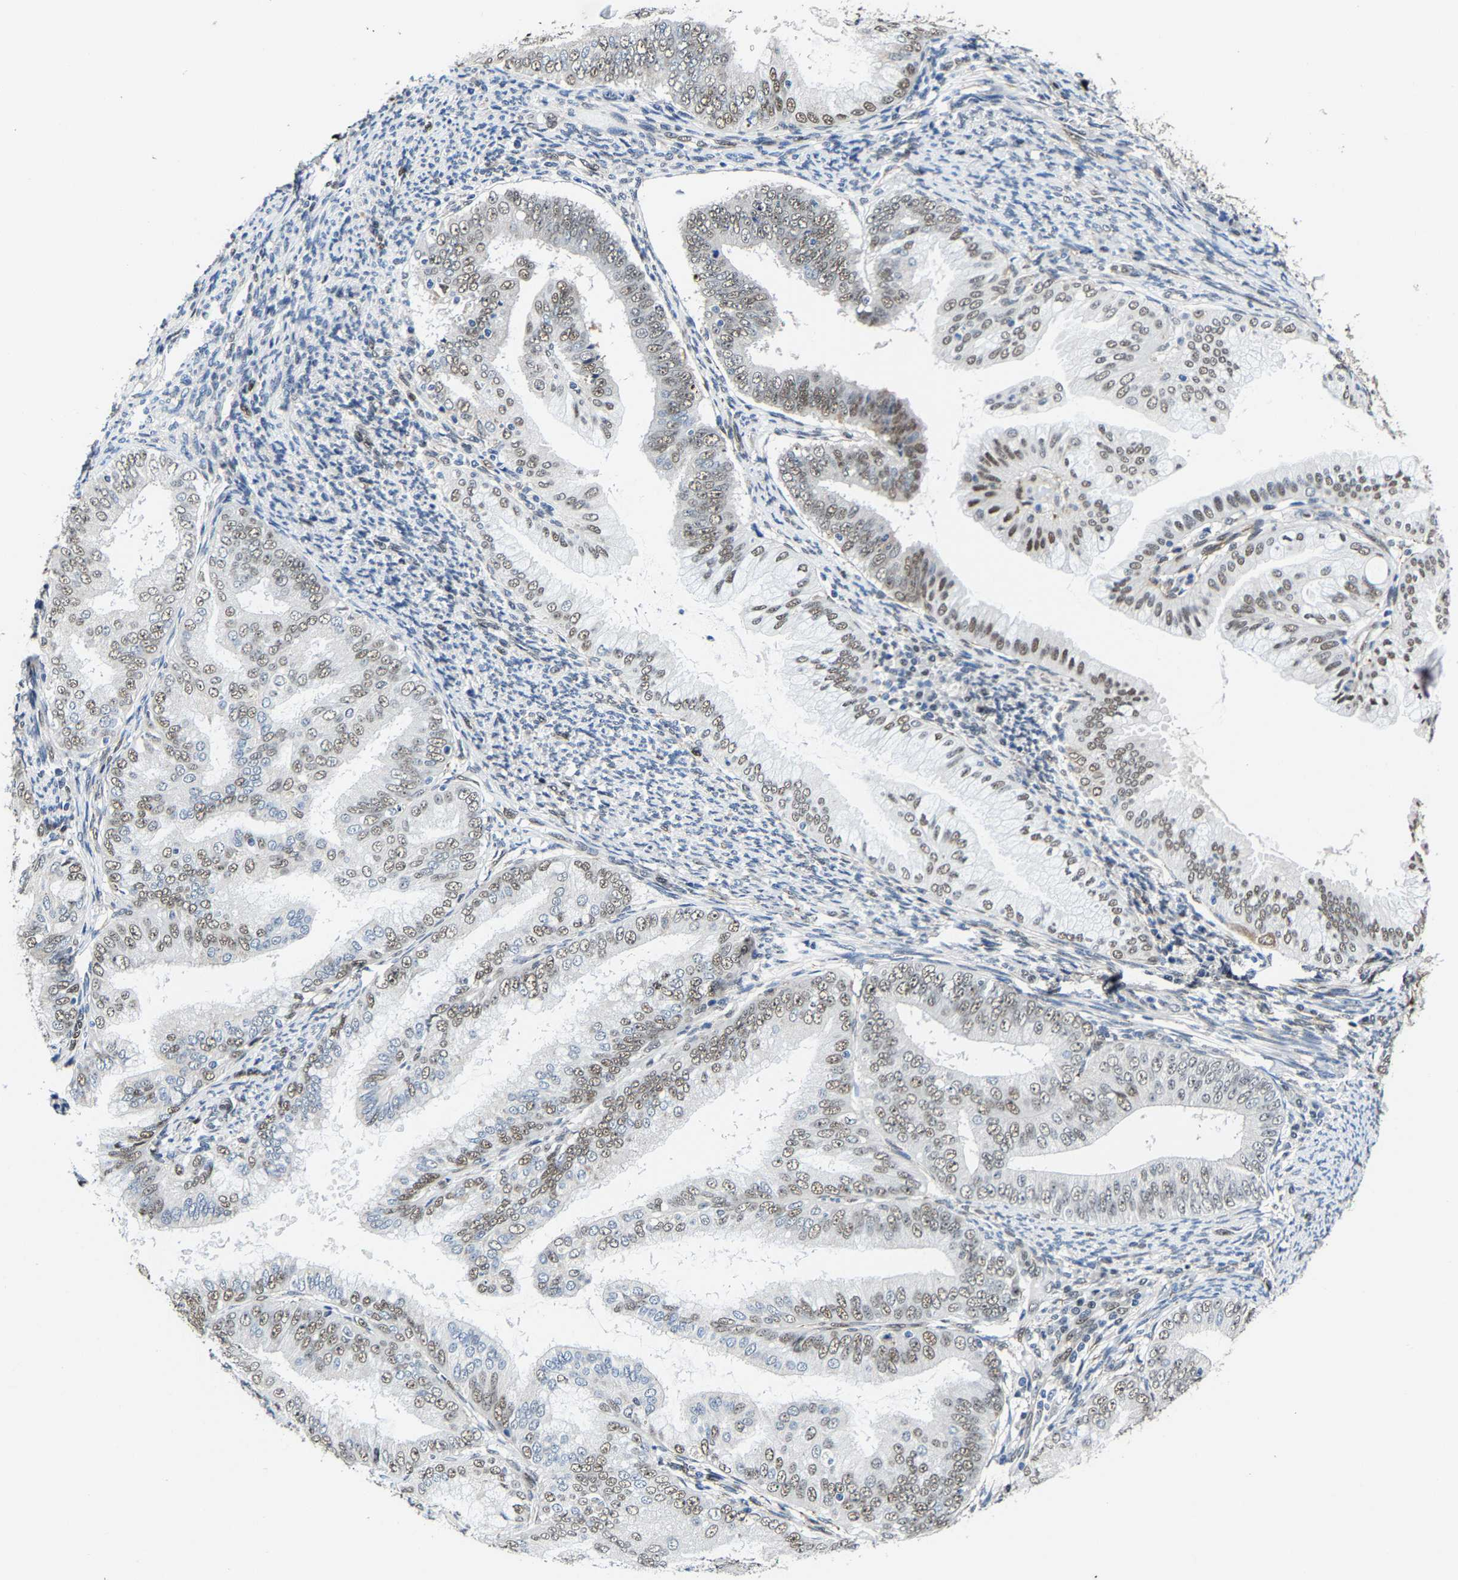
{"staining": {"intensity": "weak", "quantity": ">75%", "location": "nuclear"}, "tissue": "endometrial cancer", "cell_type": "Tumor cells", "image_type": "cancer", "snomed": [{"axis": "morphology", "description": "Adenocarcinoma, NOS"}, {"axis": "topography", "description": "Endometrium"}], "caption": "A brown stain highlights weak nuclear positivity of a protein in endometrial cancer tumor cells. The protein is stained brown, and the nuclei are stained in blue (DAB (3,3'-diaminobenzidine) IHC with brightfield microscopy, high magnification).", "gene": "METTL1", "patient": {"sex": "female", "age": 63}}